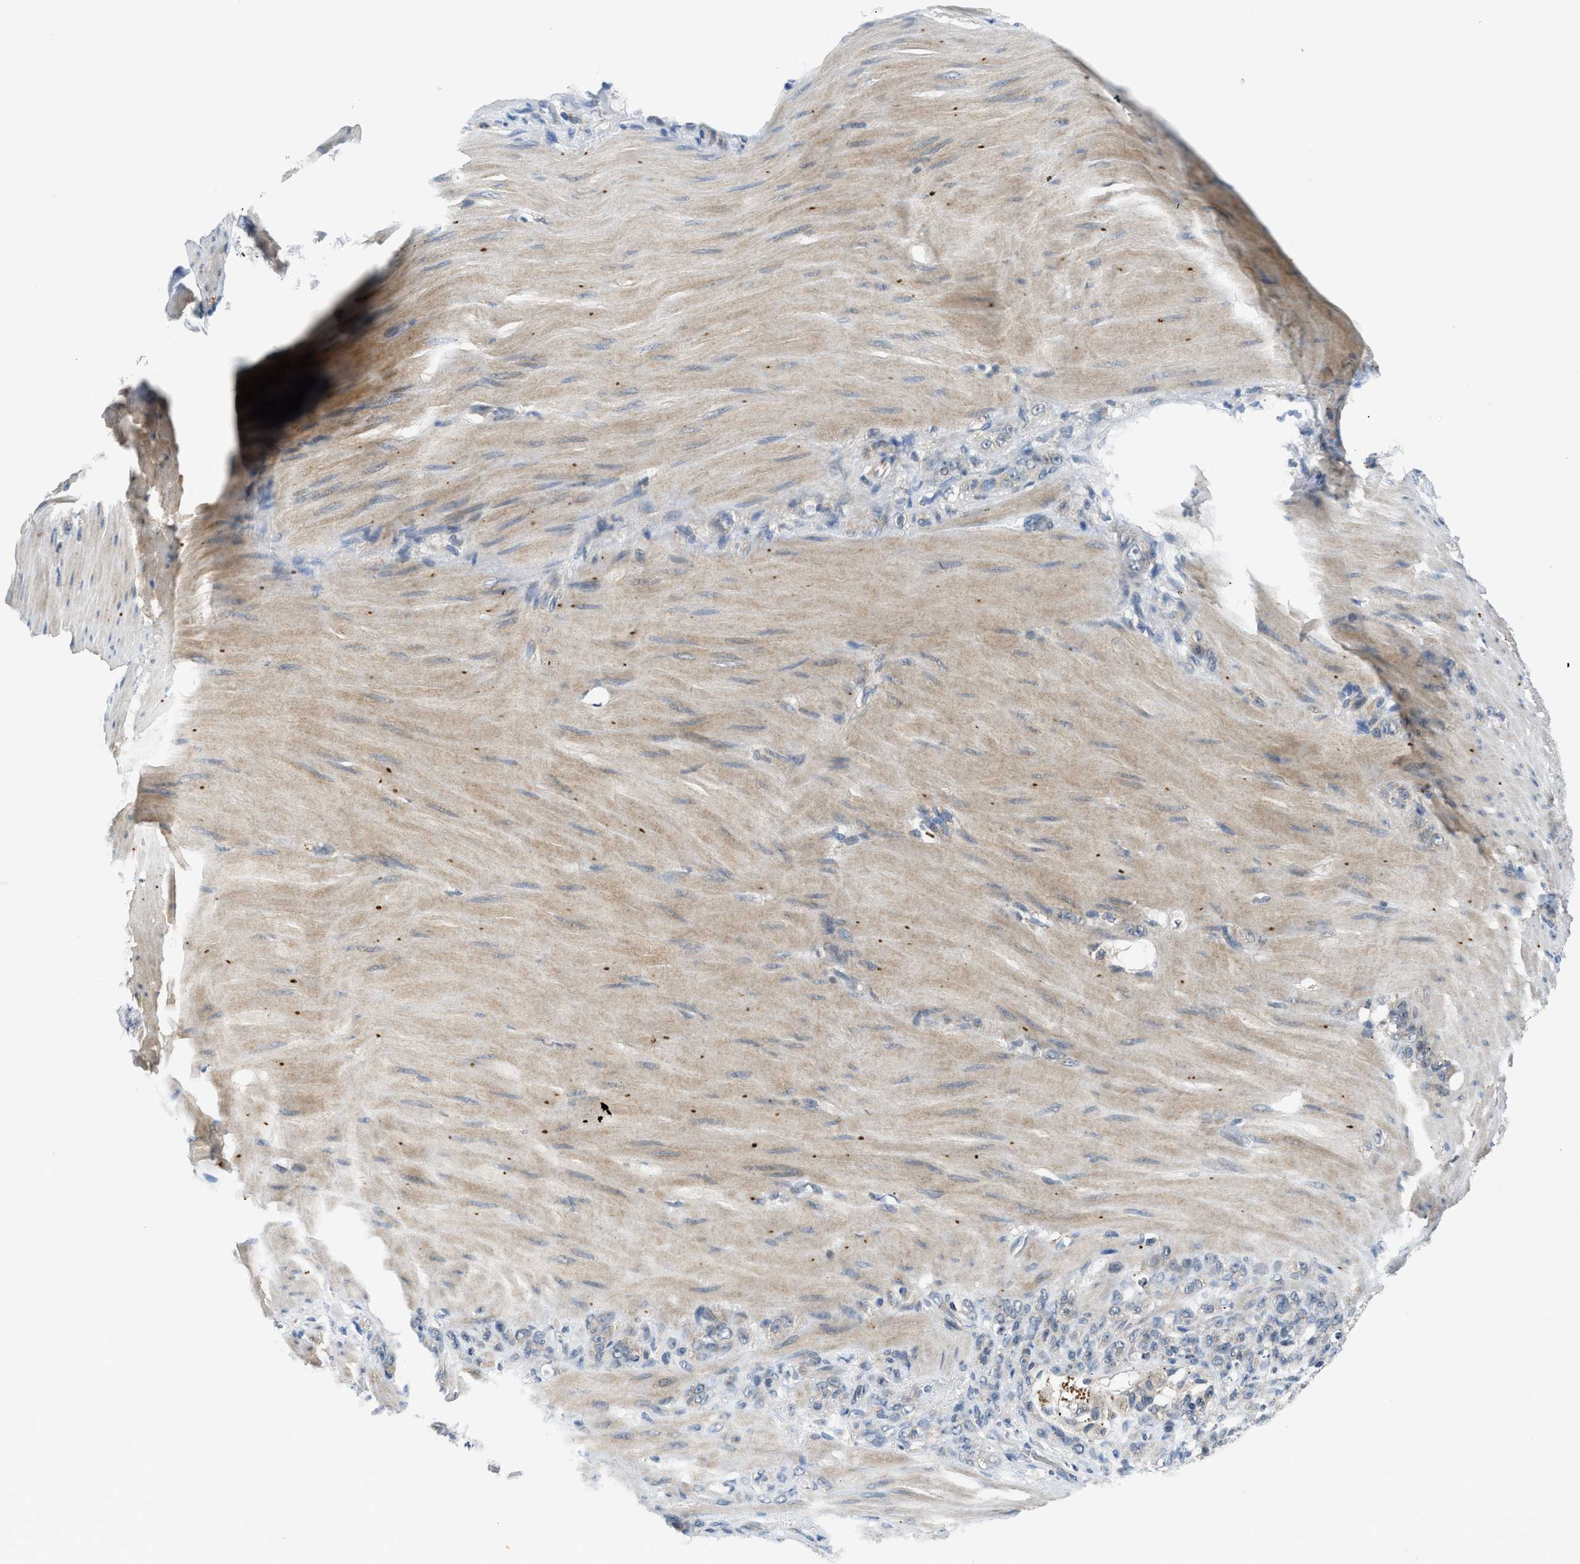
{"staining": {"intensity": "weak", "quantity": "<25%", "location": "cytoplasmic/membranous"}, "tissue": "stomach cancer", "cell_type": "Tumor cells", "image_type": "cancer", "snomed": [{"axis": "morphology", "description": "Normal tissue, NOS"}, {"axis": "morphology", "description": "Adenocarcinoma, NOS"}, {"axis": "topography", "description": "Stomach"}], "caption": "The immunohistochemistry micrograph has no significant positivity in tumor cells of stomach adenocarcinoma tissue.", "gene": "PDE7A", "patient": {"sex": "male", "age": 82}}